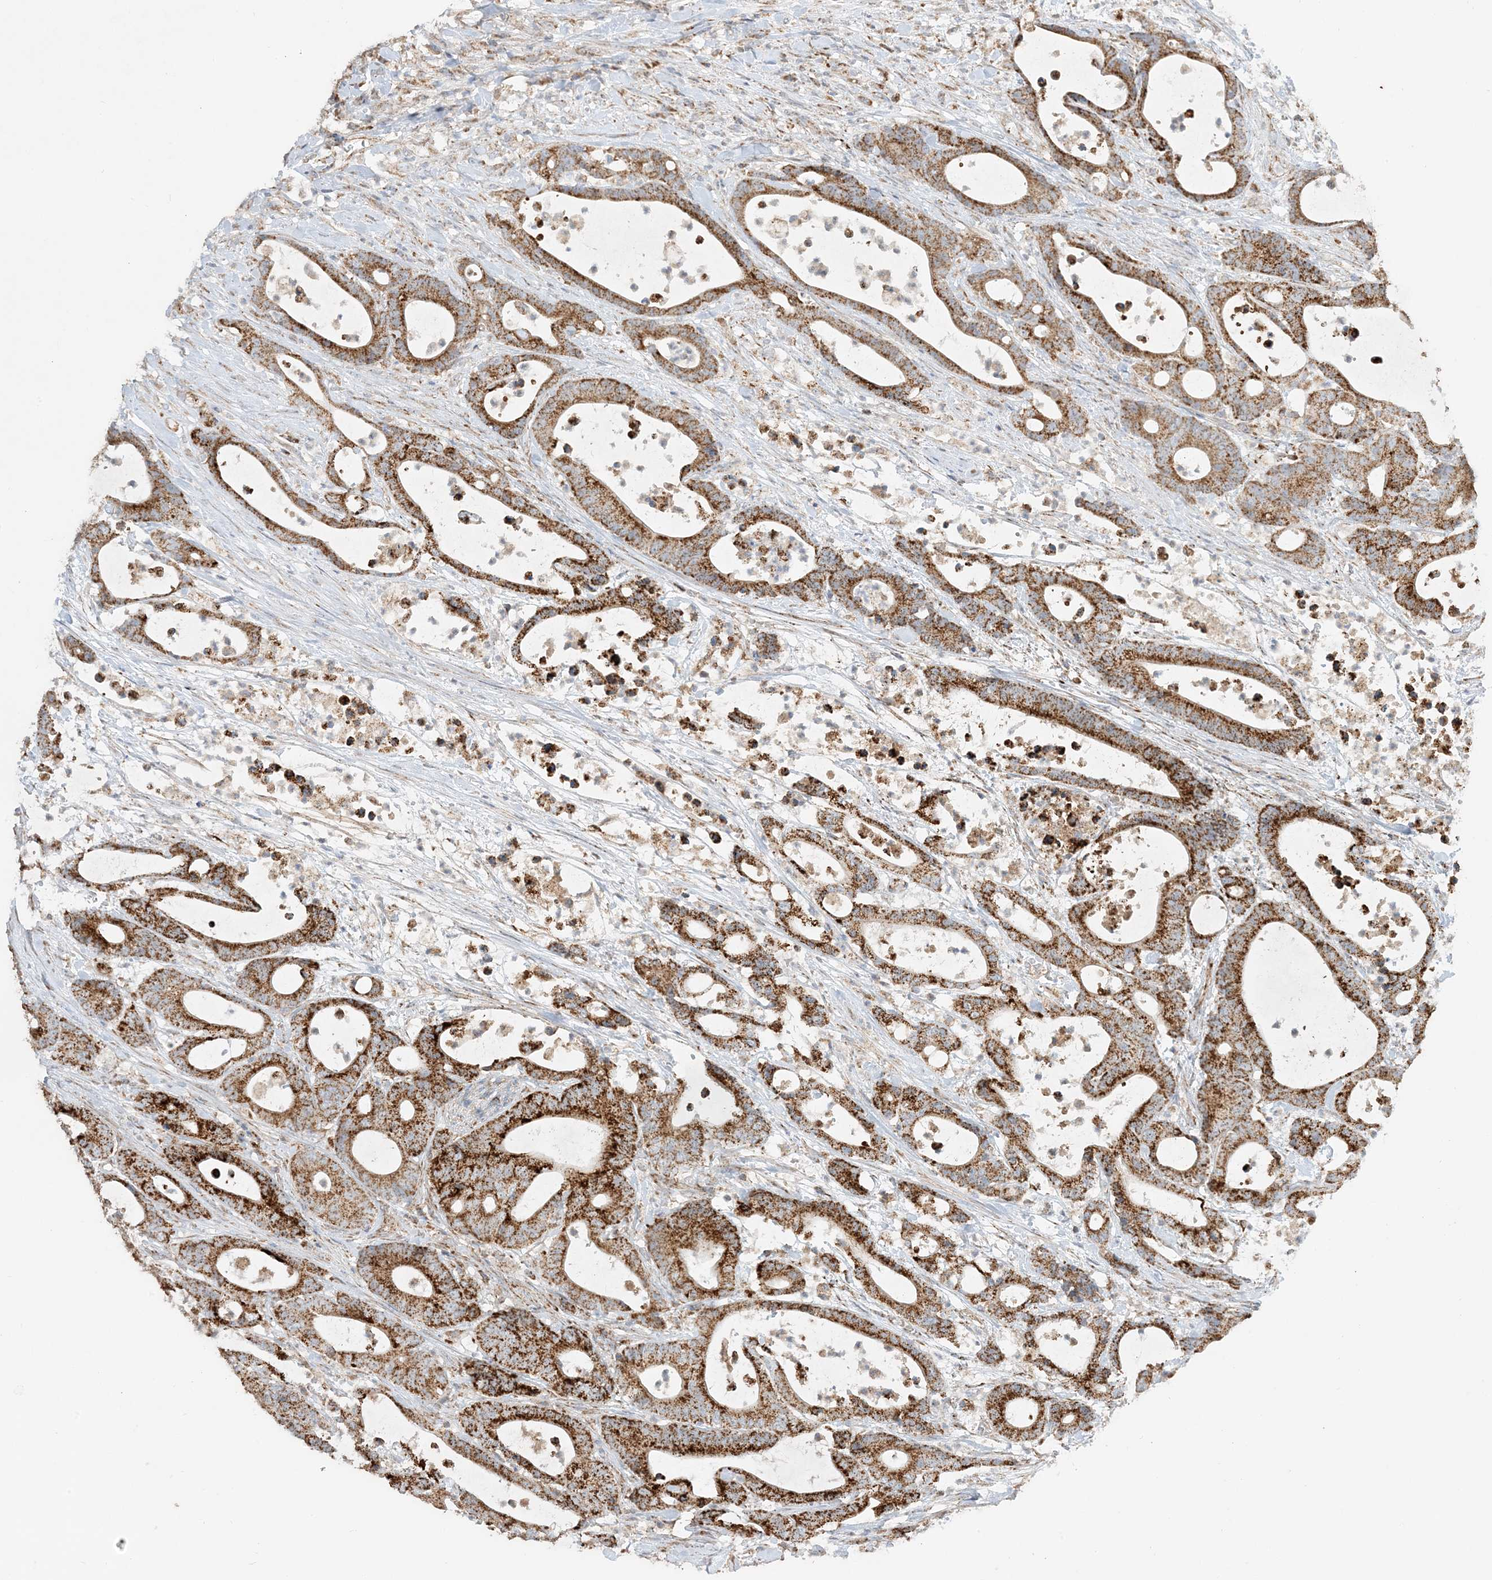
{"staining": {"intensity": "strong", "quantity": ">75%", "location": "cytoplasmic/membranous"}, "tissue": "colorectal cancer", "cell_type": "Tumor cells", "image_type": "cancer", "snomed": [{"axis": "morphology", "description": "Adenocarcinoma, NOS"}, {"axis": "topography", "description": "Colon"}], "caption": "Immunohistochemistry (IHC) of colorectal cancer demonstrates high levels of strong cytoplasmic/membranous expression in about >75% of tumor cells.", "gene": "NDUFAF3", "patient": {"sex": "female", "age": 84}}